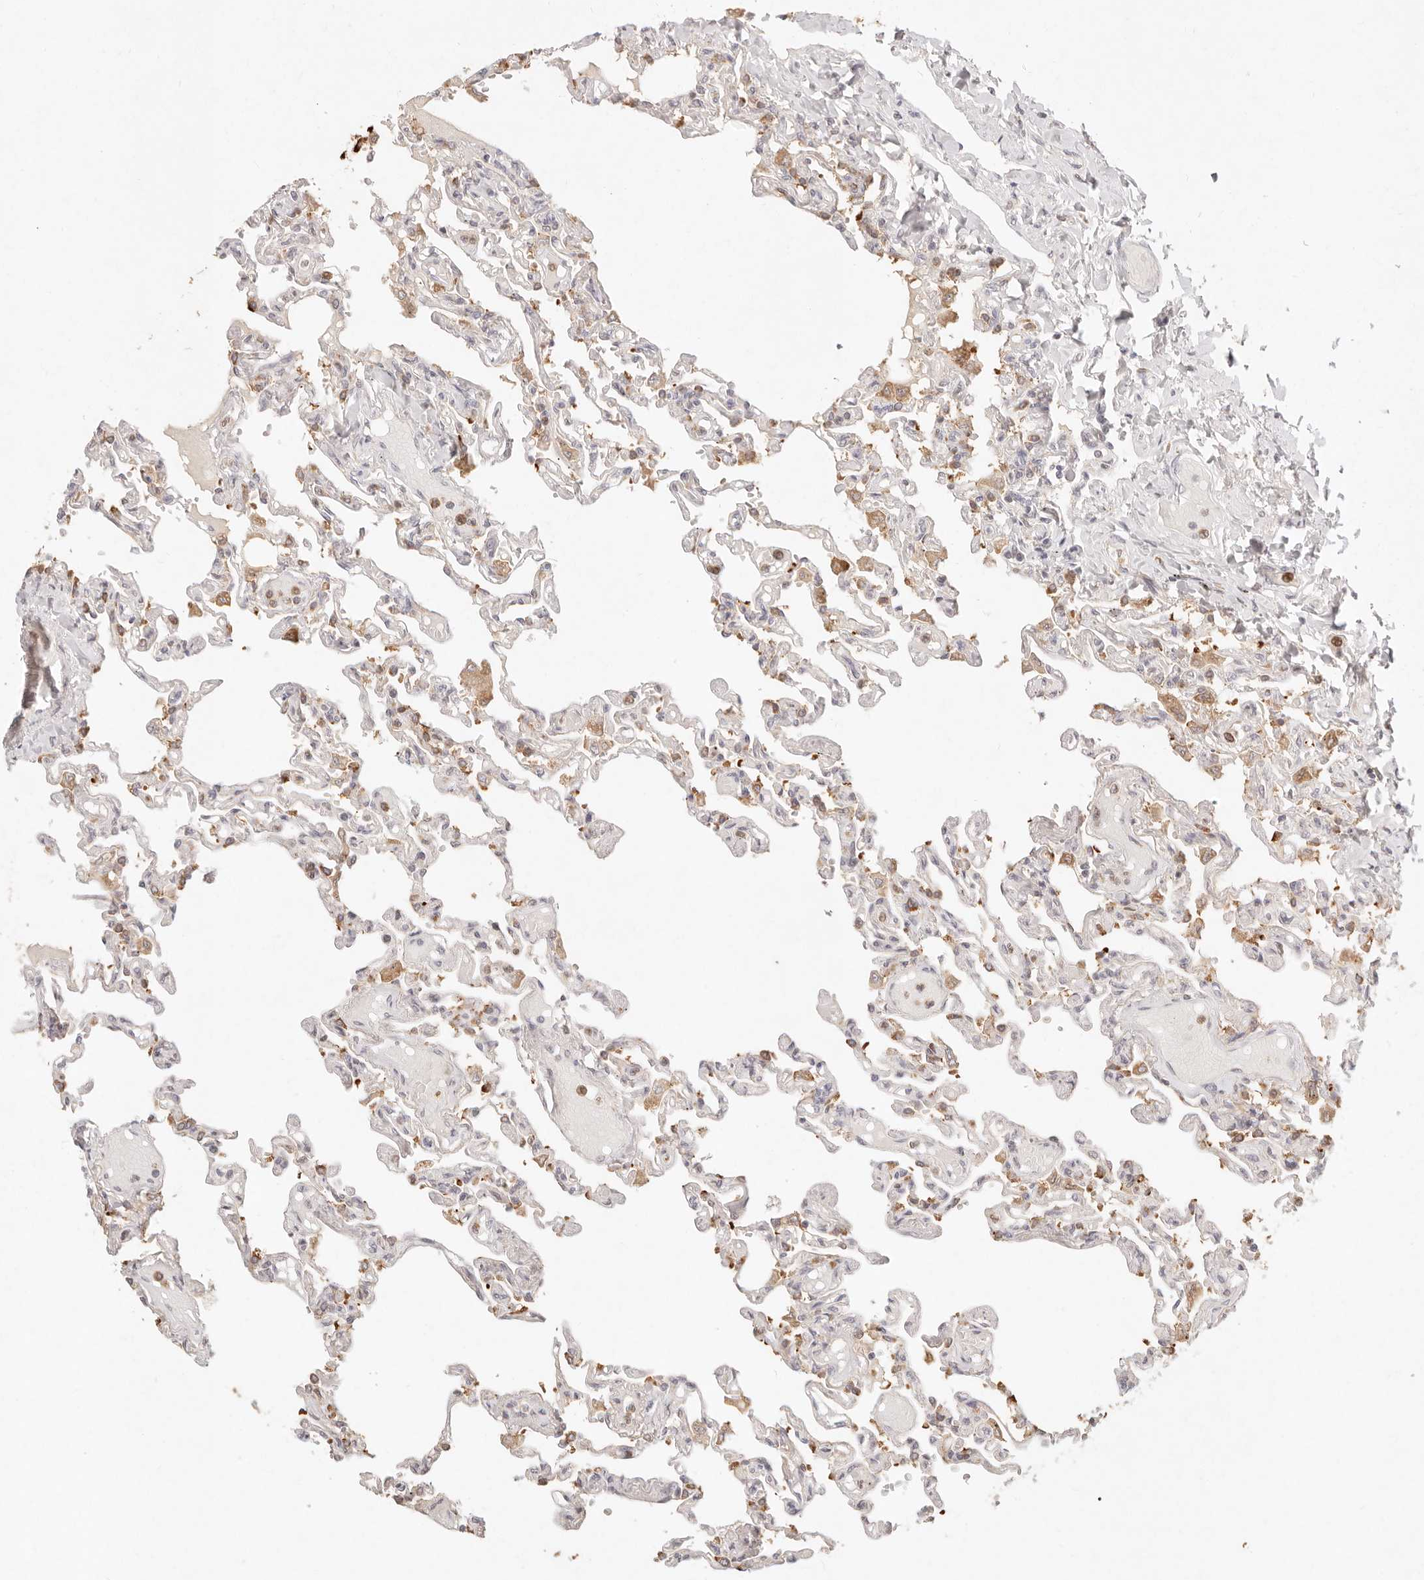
{"staining": {"intensity": "moderate", "quantity": "25%-75%", "location": "cytoplasmic/membranous"}, "tissue": "lung", "cell_type": "Alveolar cells", "image_type": "normal", "snomed": [{"axis": "morphology", "description": "Normal tissue, NOS"}, {"axis": "topography", "description": "Lung"}], "caption": "A photomicrograph of lung stained for a protein reveals moderate cytoplasmic/membranous brown staining in alveolar cells.", "gene": "C1orf127", "patient": {"sex": "male", "age": 21}}